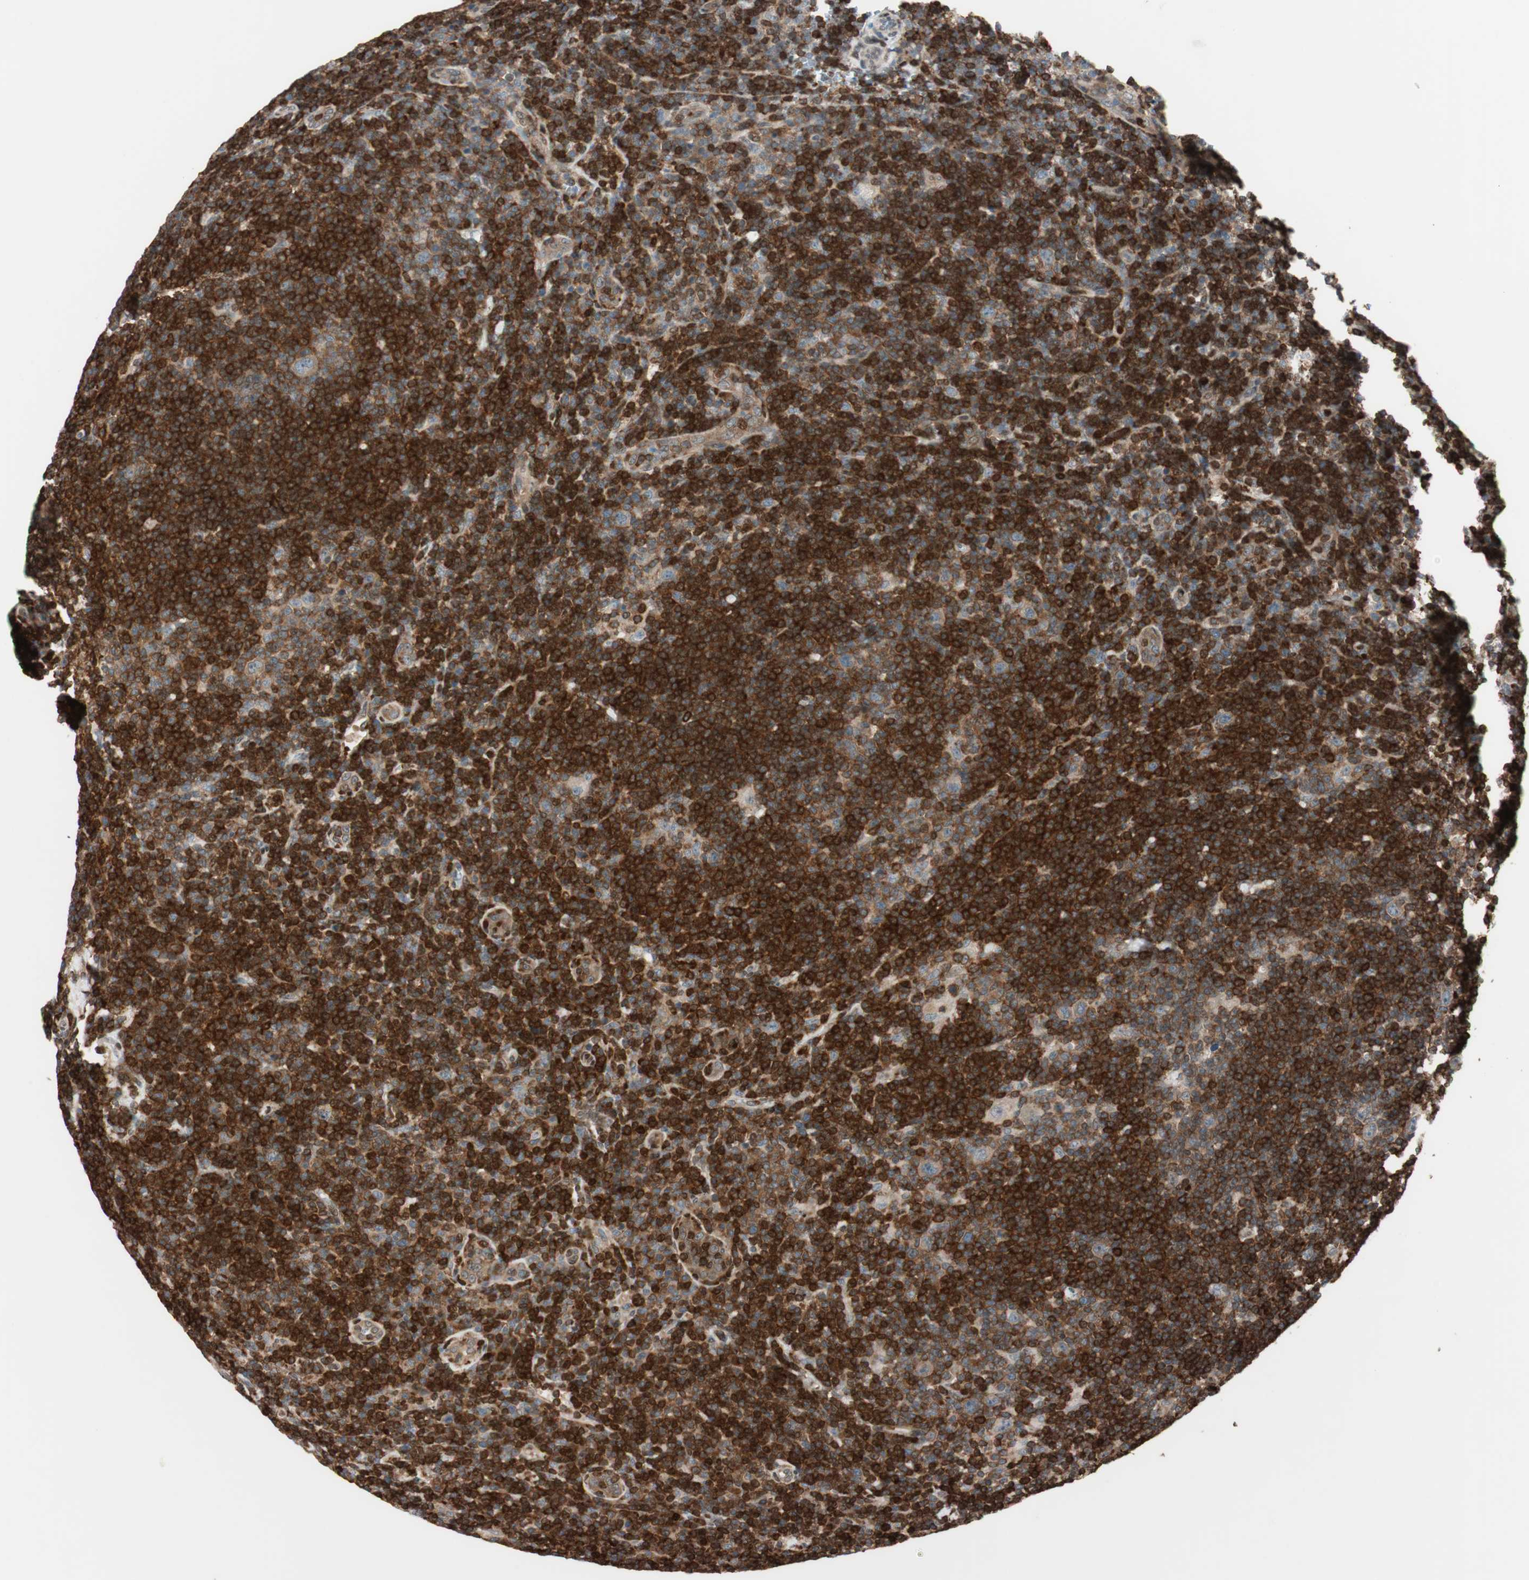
{"staining": {"intensity": "strong", "quantity": ">75%", "location": "cytoplasmic/membranous"}, "tissue": "lymphoma", "cell_type": "Tumor cells", "image_type": "cancer", "snomed": [{"axis": "morphology", "description": "Hodgkin's disease, NOS"}, {"axis": "topography", "description": "Lymph node"}], "caption": "This image demonstrates immunohistochemistry (IHC) staining of lymphoma, with high strong cytoplasmic/membranous positivity in approximately >75% of tumor cells.", "gene": "BIN1", "patient": {"sex": "female", "age": 57}}